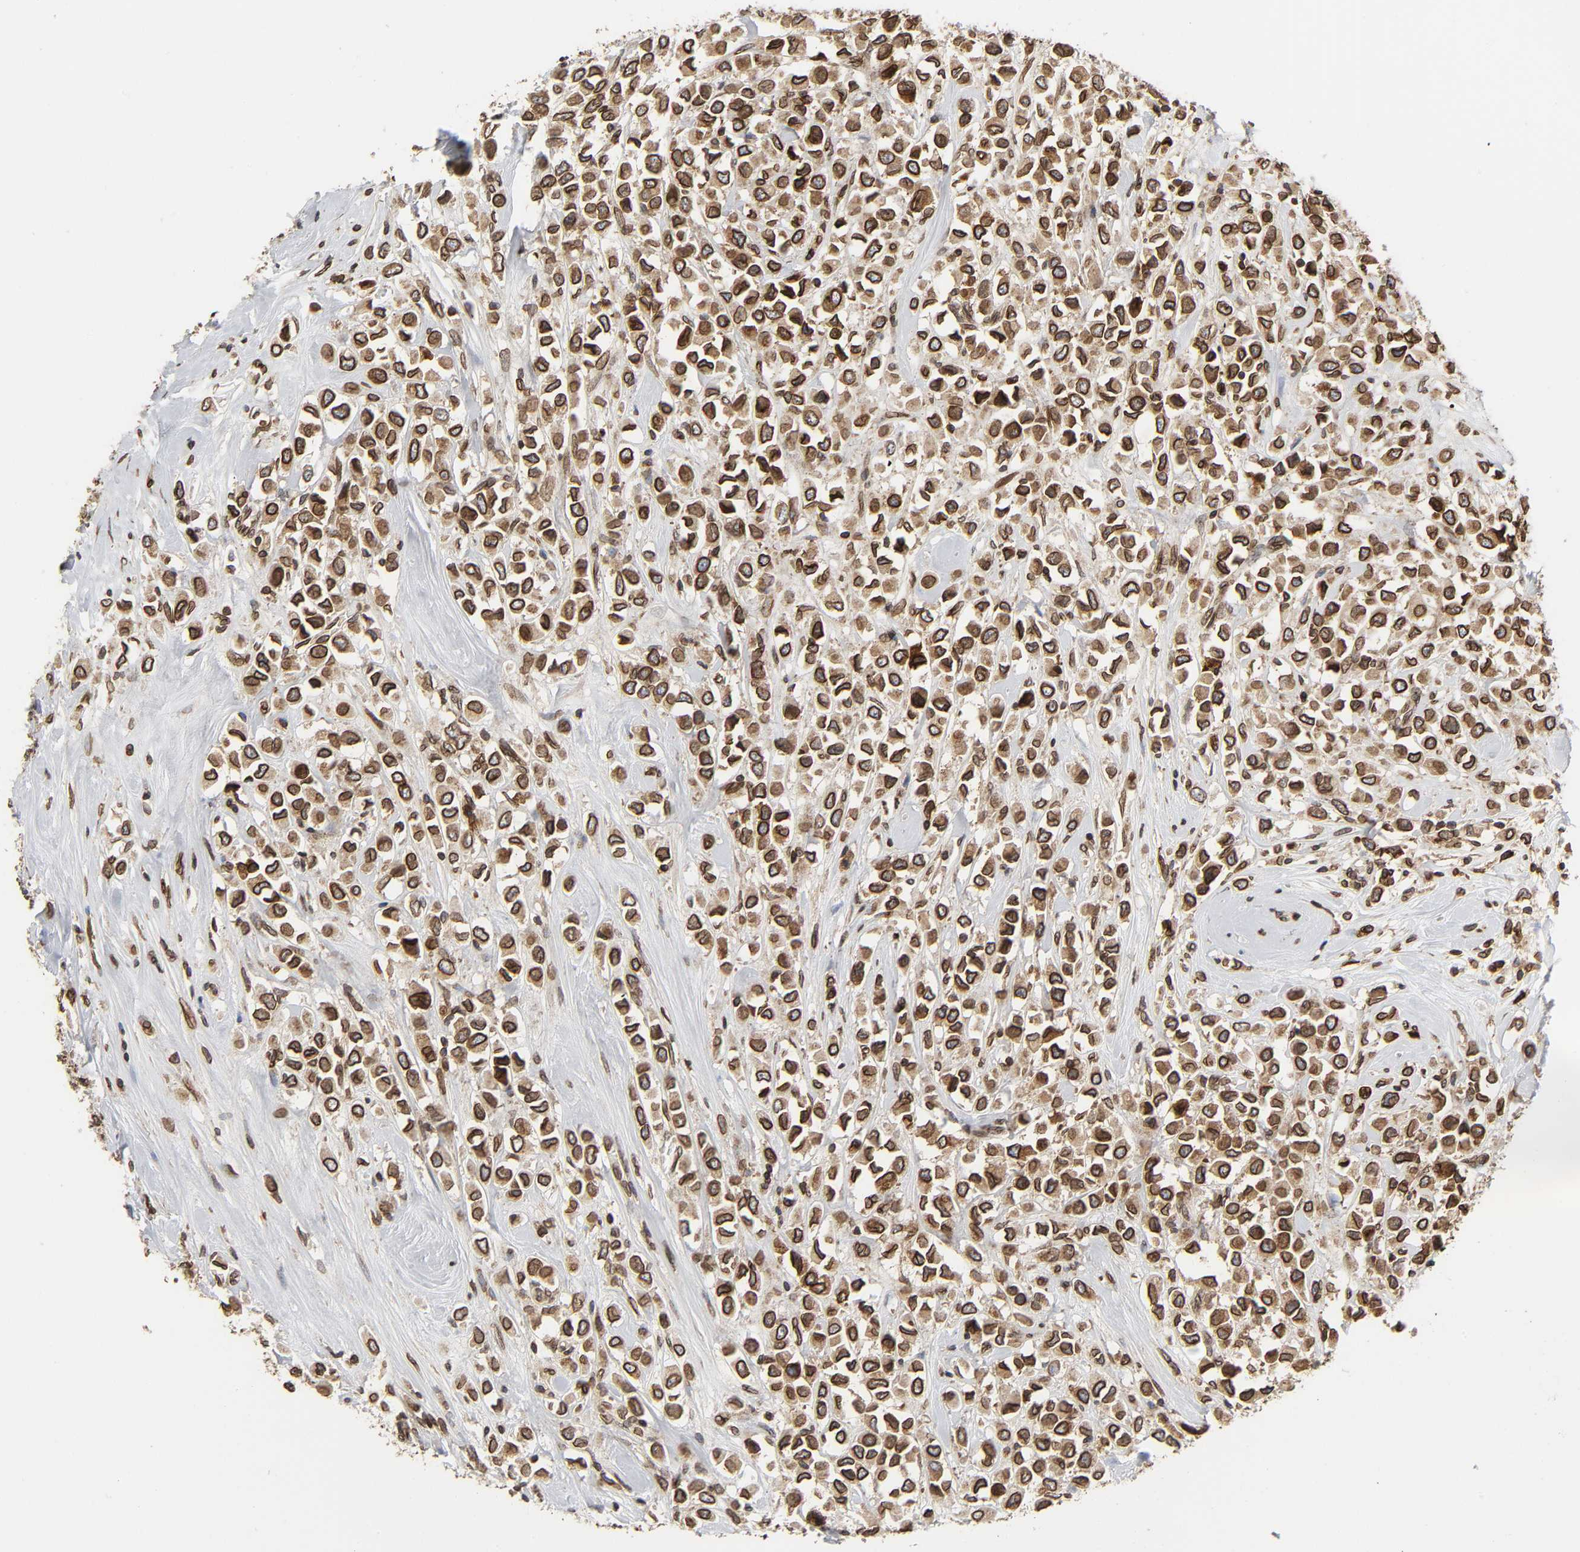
{"staining": {"intensity": "strong", "quantity": ">75%", "location": "cytoplasmic/membranous,nuclear"}, "tissue": "breast cancer", "cell_type": "Tumor cells", "image_type": "cancer", "snomed": [{"axis": "morphology", "description": "Duct carcinoma"}, {"axis": "topography", "description": "Breast"}], "caption": "Approximately >75% of tumor cells in infiltrating ductal carcinoma (breast) show strong cytoplasmic/membranous and nuclear protein staining as visualized by brown immunohistochemical staining.", "gene": "RANGAP1", "patient": {"sex": "female", "age": 61}}